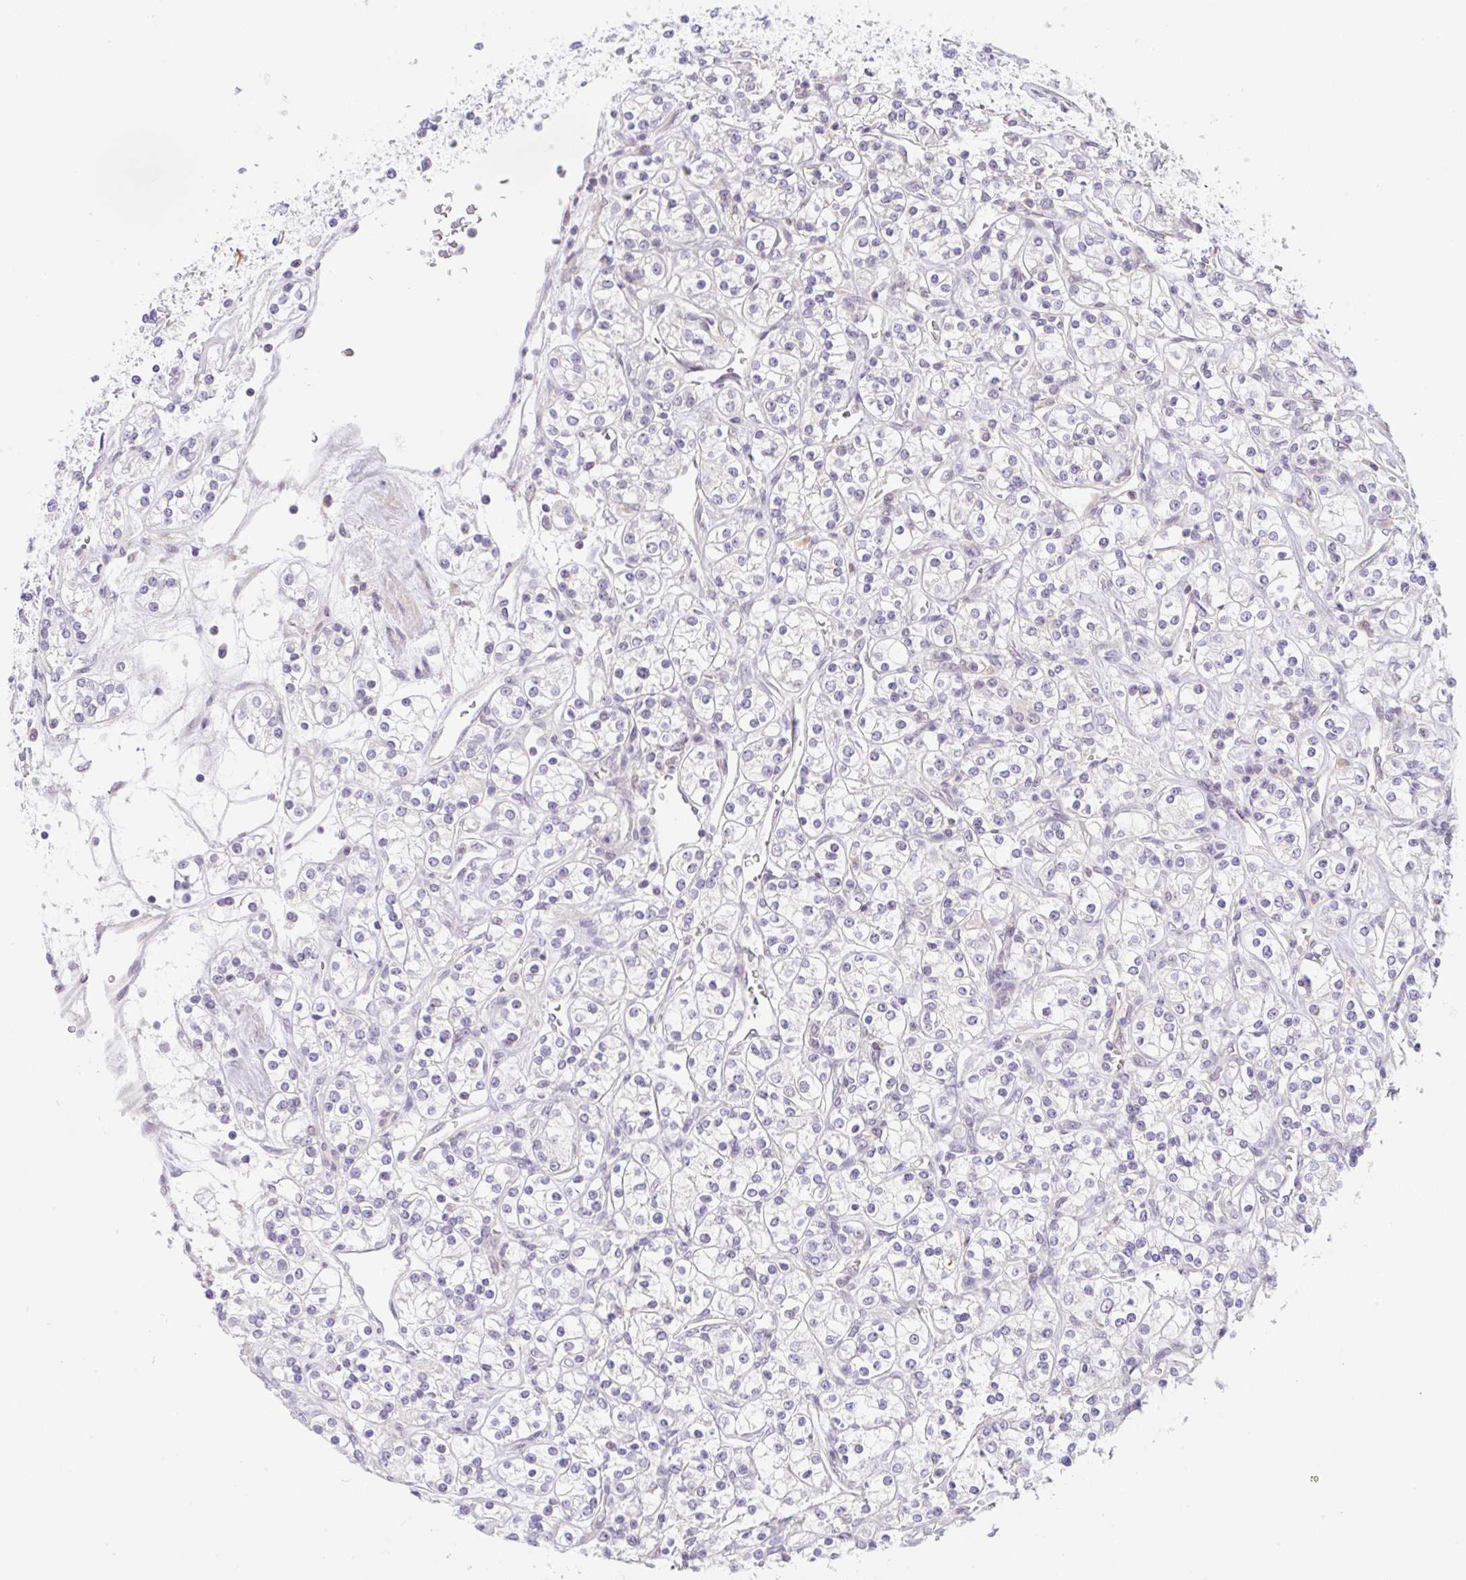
{"staining": {"intensity": "negative", "quantity": "none", "location": "none"}, "tissue": "renal cancer", "cell_type": "Tumor cells", "image_type": "cancer", "snomed": [{"axis": "morphology", "description": "Adenocarcinoma, NOS"}, {"axis": "topography", "description": "Kidney"}], "caption": "This is a image of immunohistochemistry staining of renal cancer (adenocarcinoma), which shows no staining in tumor cells.", "gene": "TBPL2", "patient": {"sex": "male", "age": 77}}